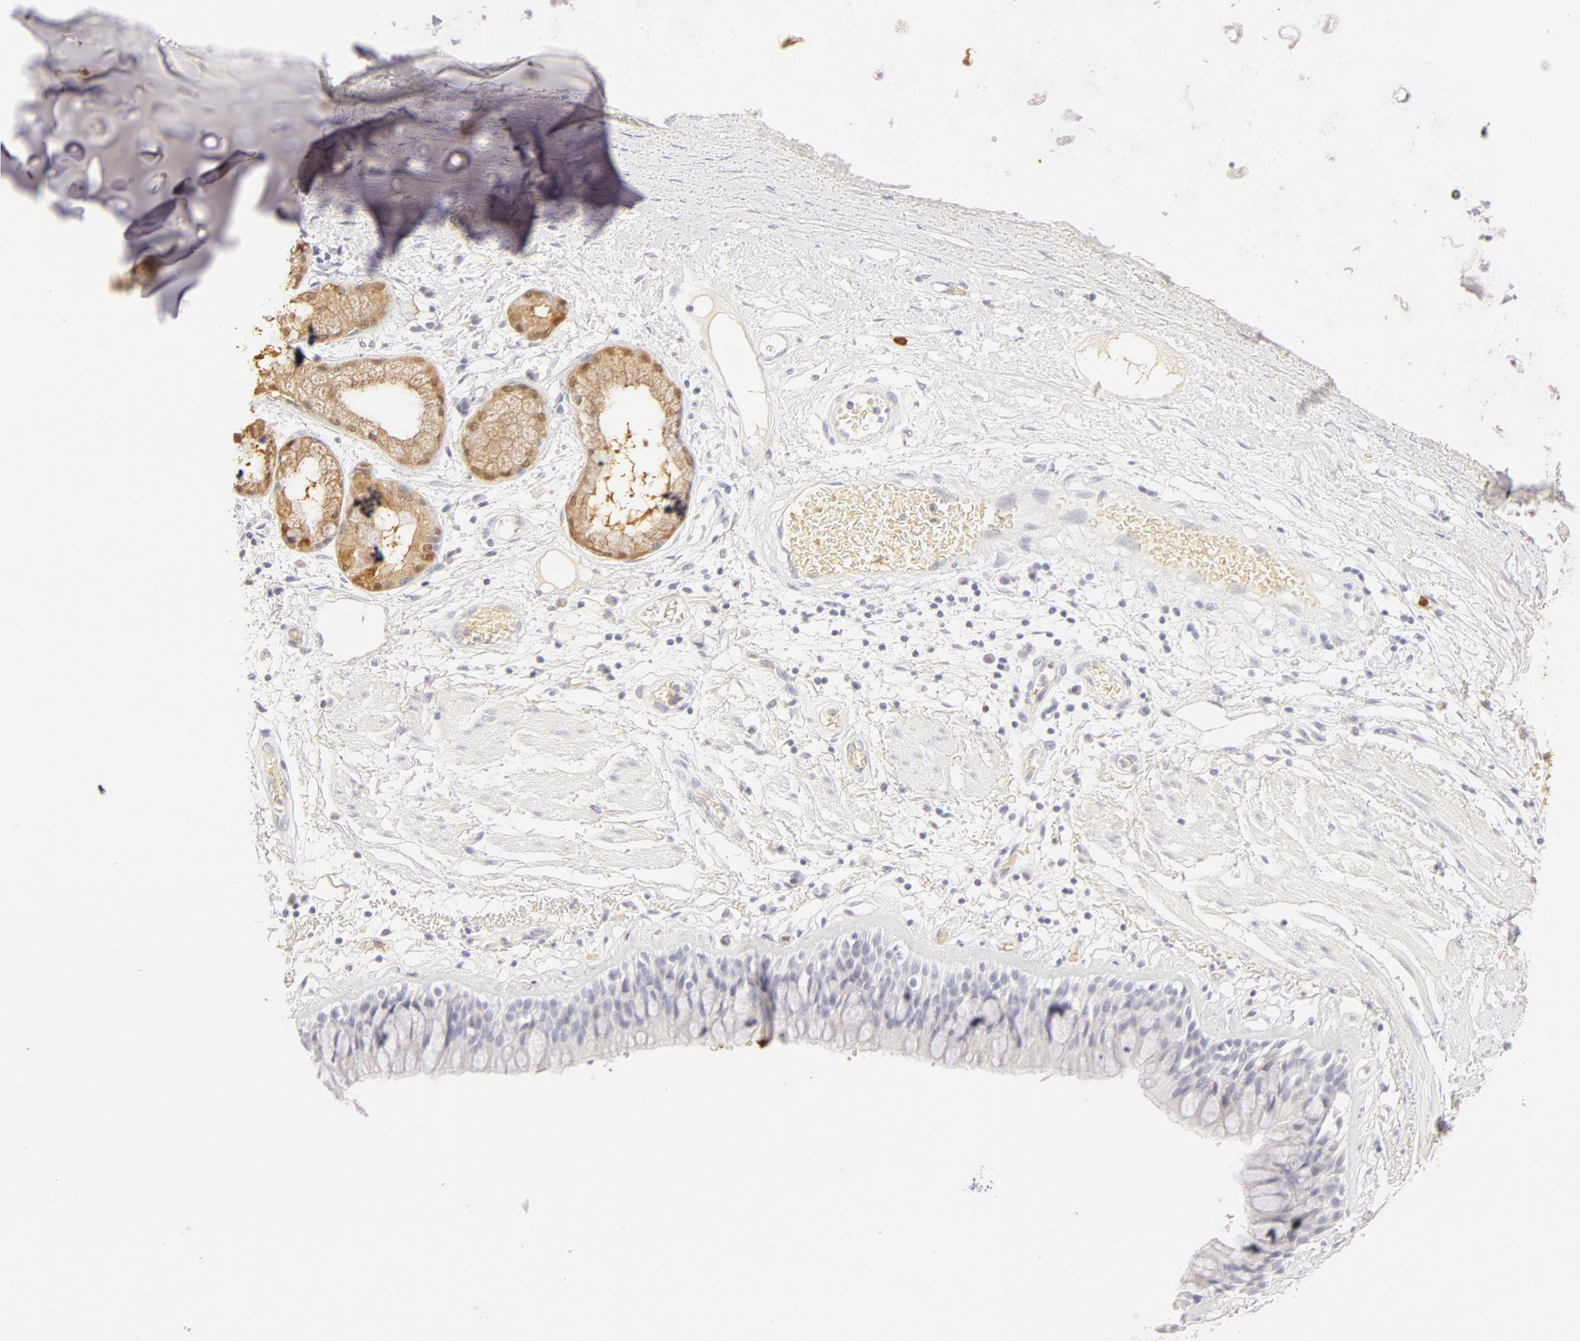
{"staining": {"intensity": "negative", "quantity": "none", "location": "none"}, "tissue": "bronchus", "cell_type": "Respiratory epithelial cells", "image_type": "normal", "snomed": [{"axis": "morphology", "description": "Normal tissue, NOS"}, {"axis": "topography", "description": "Bronchus"}, {"axis": "topography", "description": "Lung"}], "caption": "Image shows no protein expression in respiratory epithelial cells of normal bronchus.", "gene": "CA2", "patient": {"sex": "female", "age": 57}}